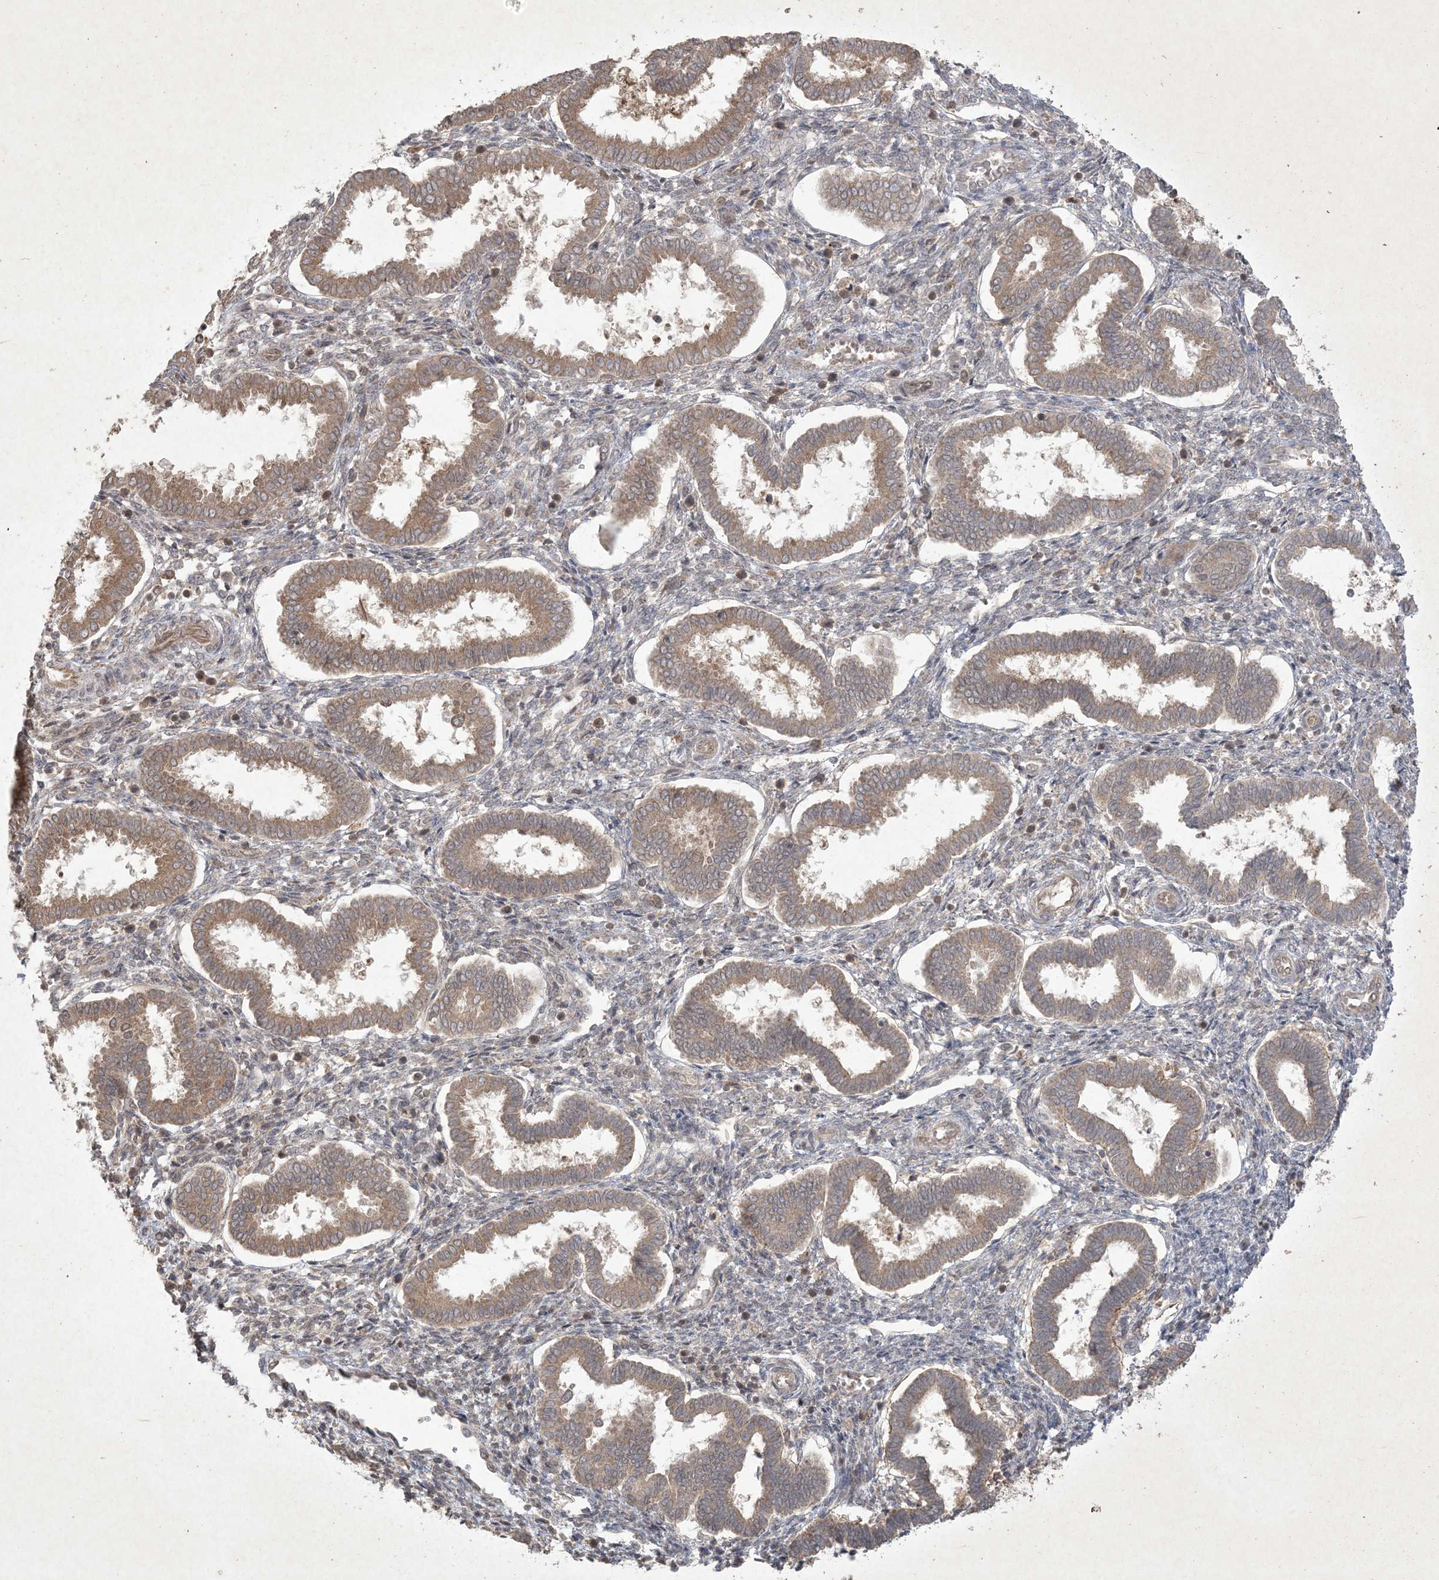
{"staining": {"intensity": "moderate", "quantity": "<25%", "location": "cytoplasmic/membranous,nuclear"}, "tissue": "endometrium", "cell_type": "Cells in endometrial stroma", "image_type": "normal", "snomed": [{"axis": "morphology", "description": "Normal tissue, NOS"}, {"axis": "topography", "description": "Endometrium"}], "caption": "Immunohistochemistry (IHC) image of unremarkable endometrium stained for a protein (brown), which exhibits low levels of moderate cytoplasmic/membranous,nuclear expression in about <25% of cells in endometrial stroma.", "gene": "NRBP2", "patient": {"sex": "female", "age": 24}}